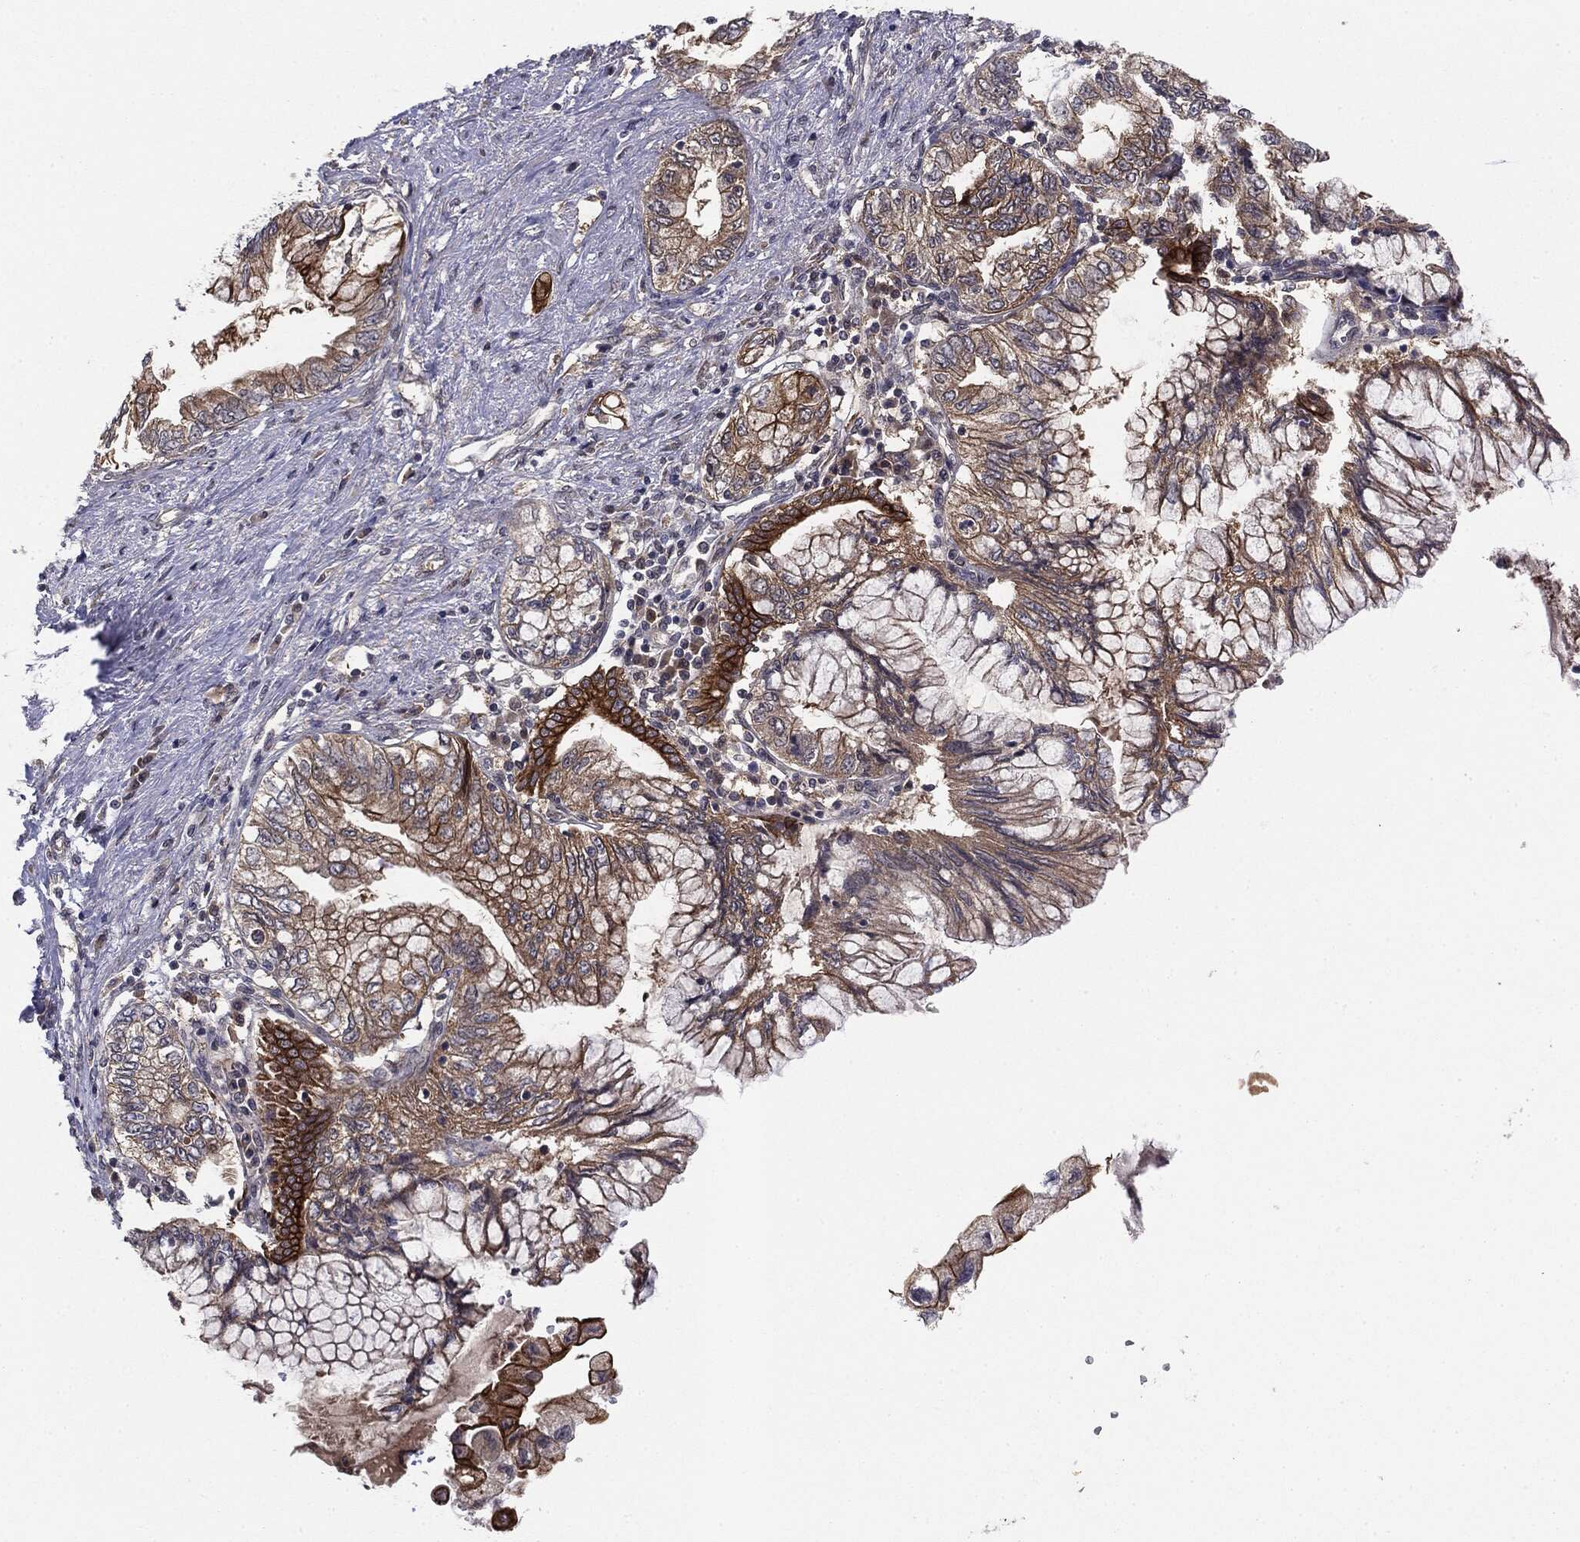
{"staining": {"intensity": "moderate", "quantity": "25%-75%", "location": "cytoplasmic/membranous"}, "tissue": "pancreatic cancer", "cell_type": "Tumor cells", "image_type": "cancer", "snomed": [{"axis": "morphology", "description": "Adenocarcinoma, NOS"}, {"axis": "topography", "description": "Pancreas"}], "caption": "Adenocarcinoma (pancreatic) stained for a protein exhibits moderate cytoplasmic/membranous positivity in tumor cells.", "gene": "KRT7", "patient": {"sex": "female", "age": 73}}